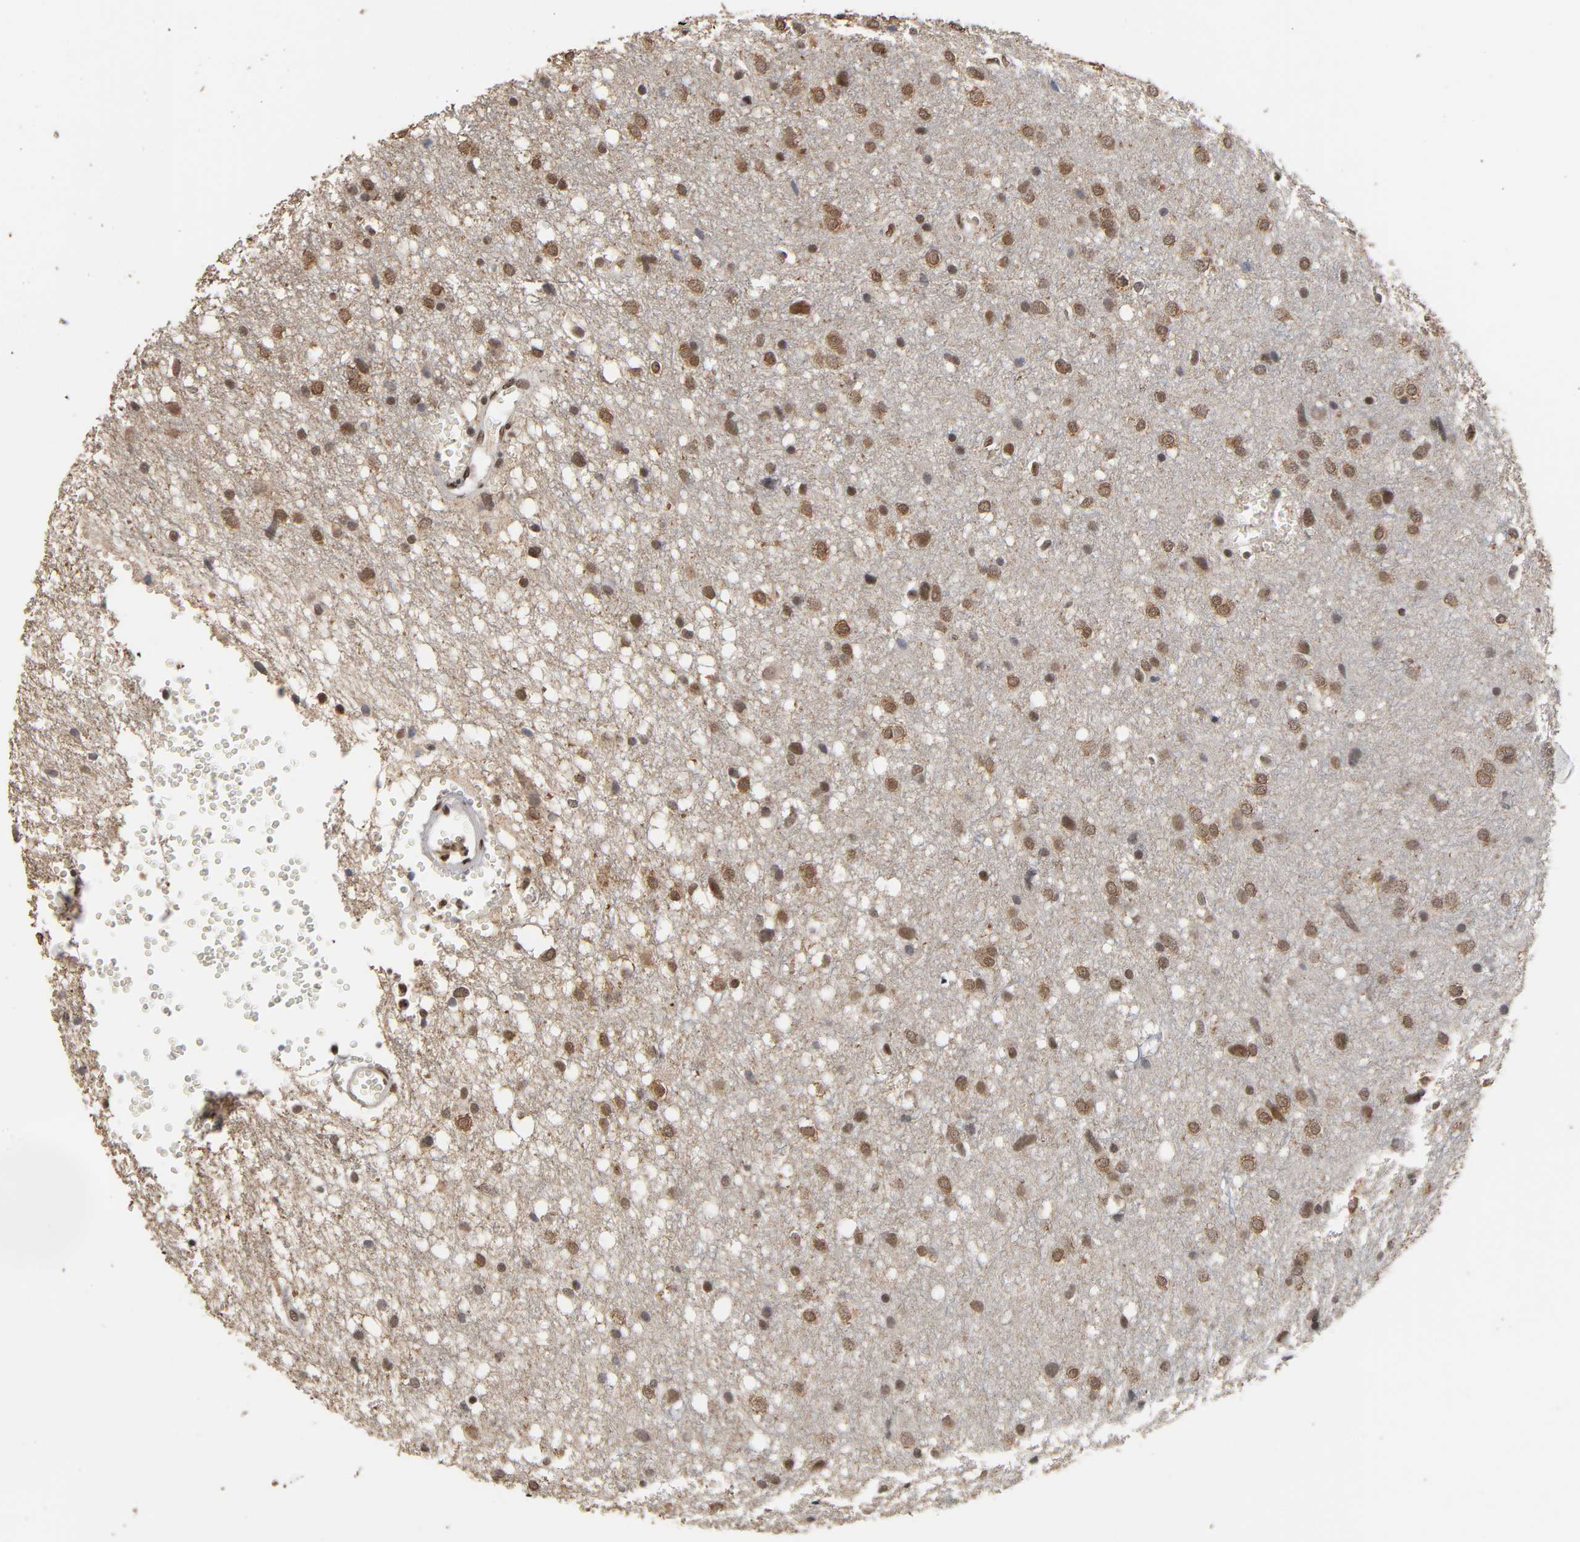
{"staining": {"intensity": "moderate", "quantity": "25%-75%", "location": "cytoplasmic/membranous,nuclear"}, "tissue": "glioma", "cell_type": "Tumor cells", "image_type": "cancer", "snomed": [{"axis": "morphology", "description": "Glioma, malignant, High grade"}, {"axis": "topography", "description": "Brain"}], "caption": "Immunohistochemical staining of human glioma exhibits medium levels of moderate cytoplasmic/membranous and nuclear staining in approximately 25%-75% of tumor cells.", "gene": "ZNF384", "patient": {"sex": "female", "age": 59}}